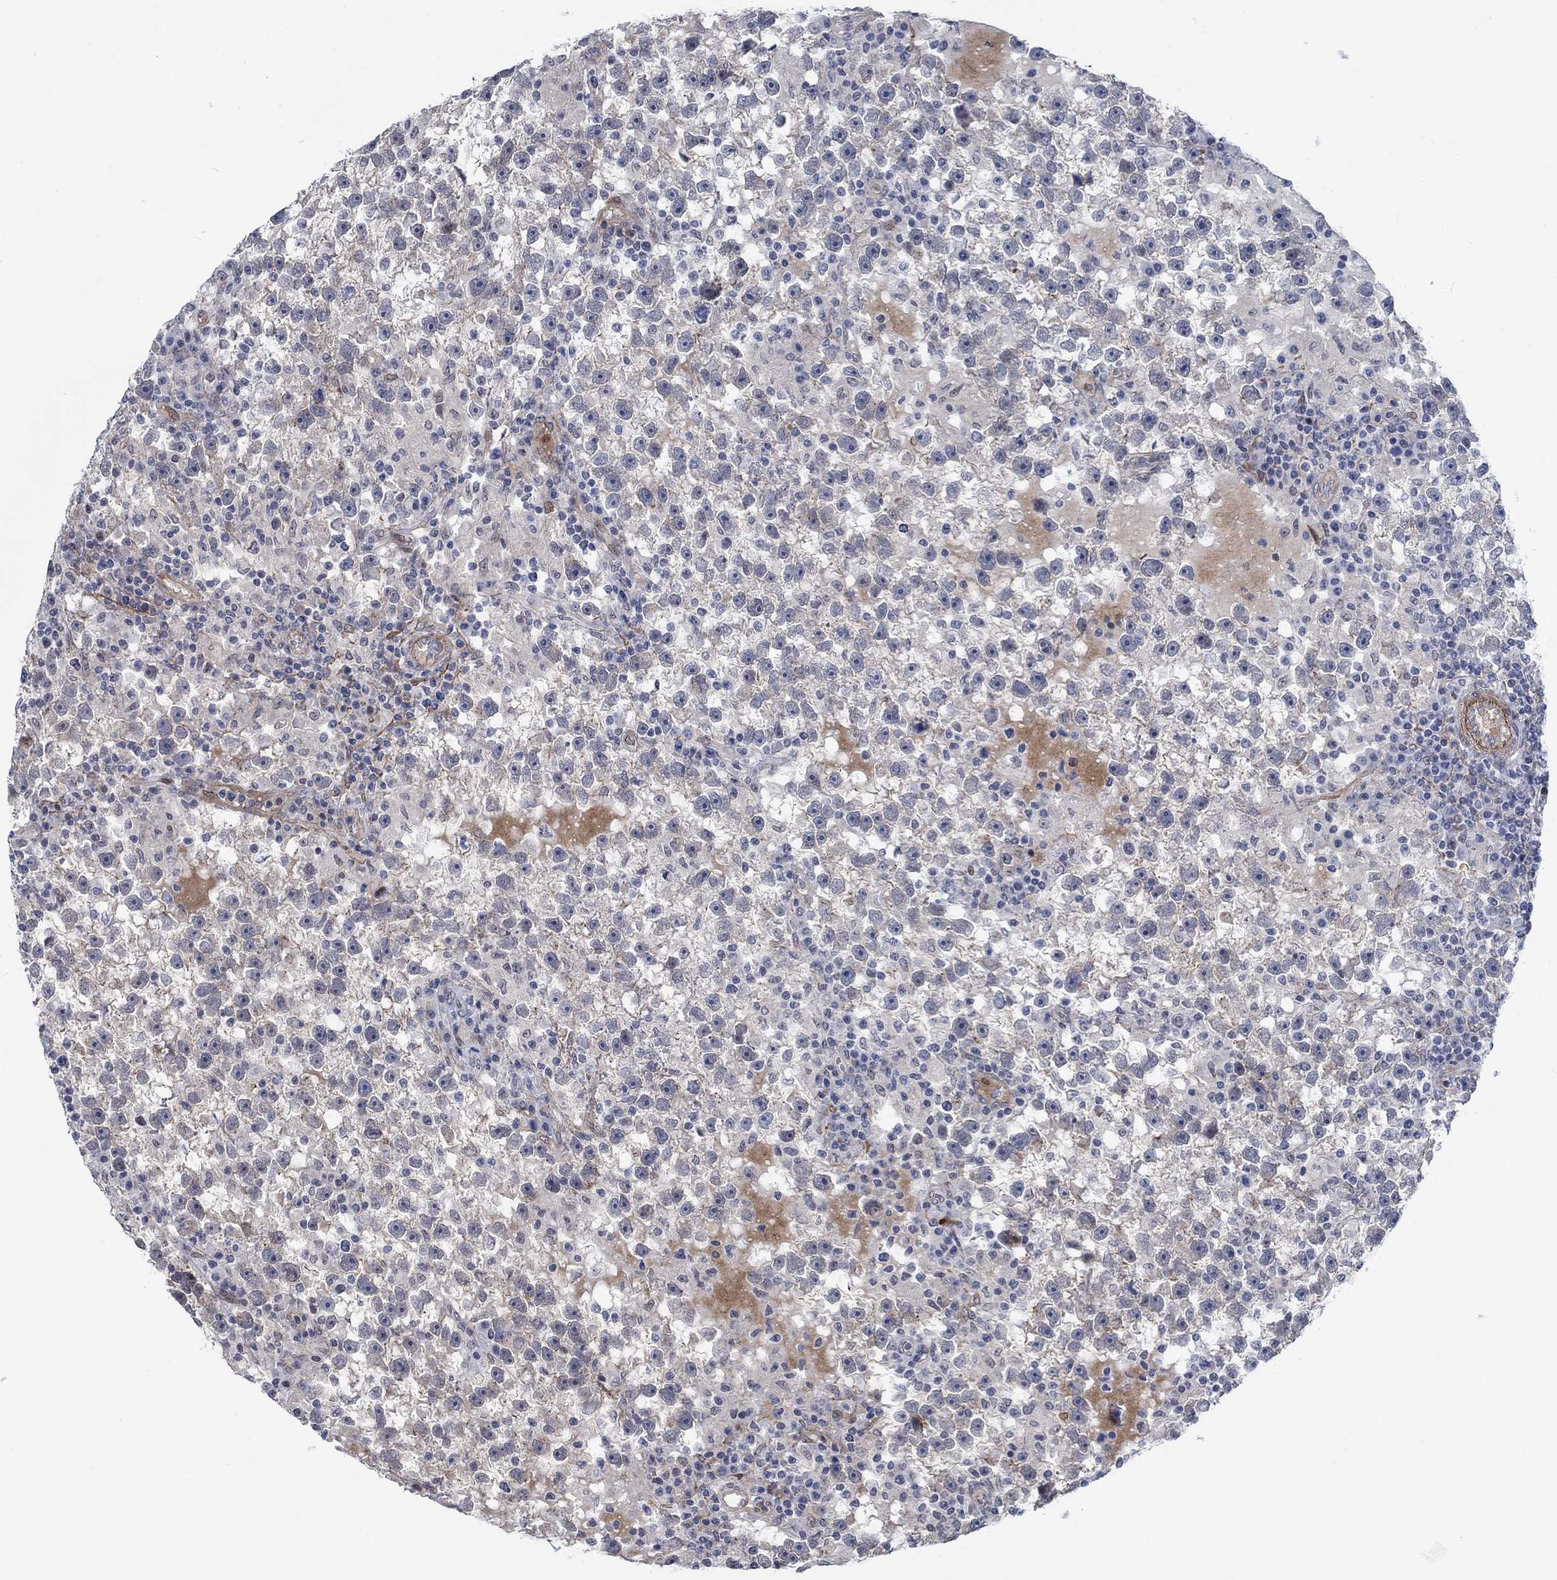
{"staining": {"intensity": "negative", "quantity": "none", "location": "none"}, "tissue": "testis cancer", "cell_type": "Tumor cells", "image_type": "cancer", "snomed": [{"axis": "morphology", "description": "Seminoma, NOS"}, {"axis": "topography", "description": "Testis"}], "caption": "An image of human testis cancer (seminoma) is negative for staining in tumor cells.", "gene": "KCNH8", "patient": {"sex": "male", "age": 47}}